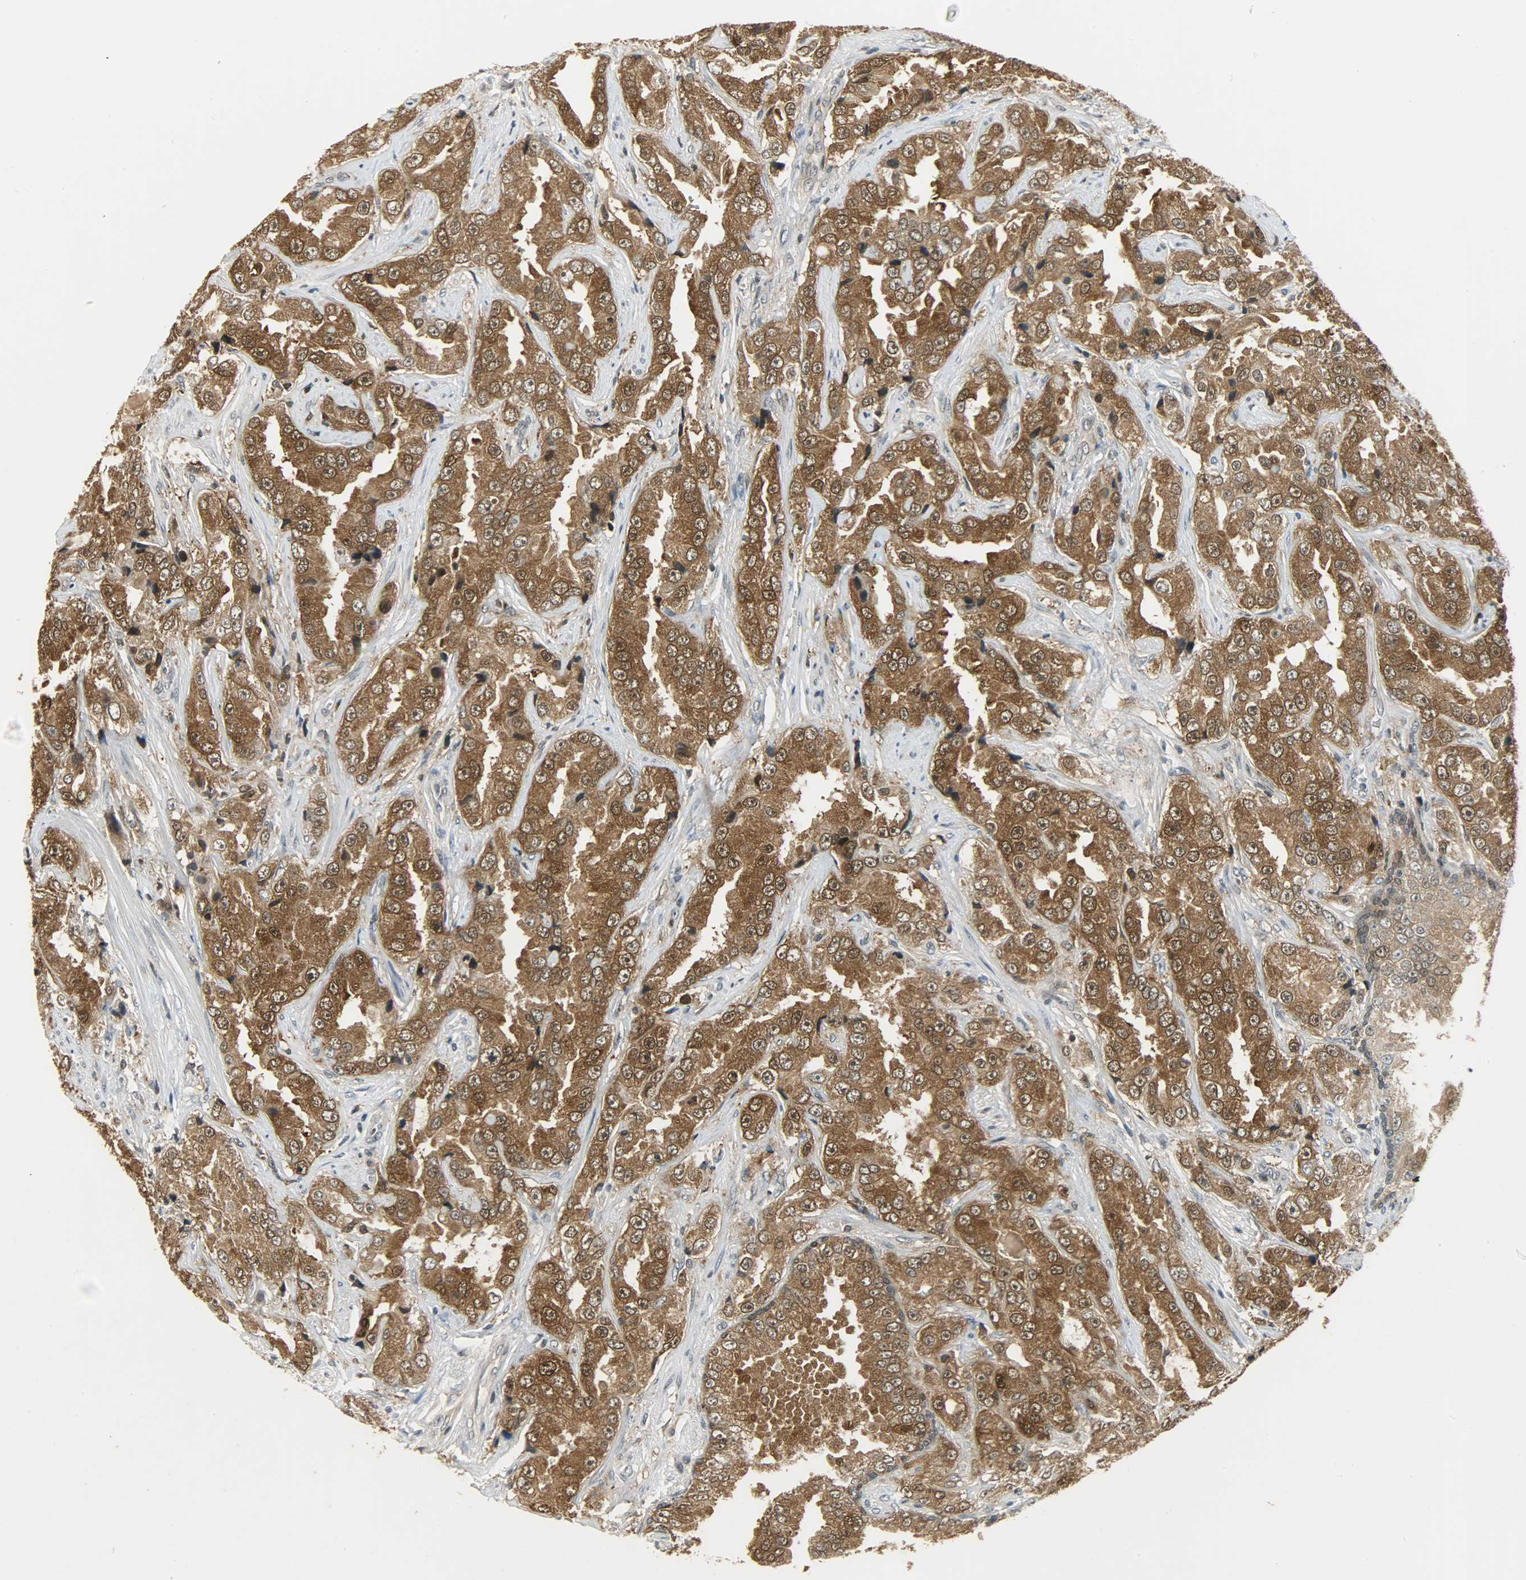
{"staining": {"intensity": "strong", "quantity": ">75%", "location": "cytoplasmic/membranous,nuclear"}, "tissue": "prostate cancer", "cell_type": "Tumor cells", "image_type": "cancer", "snomed": [{"axis": "morphology", "description": "Adenocarcinoma, High grade"}, {"axis": "topography", "description": "Prostate"}], "caption": "Protein expression analysis of human prostate high-grade adenocarcinoma reveals strong cytoplasmic/membranous and nuclear staining in about >75% of tumor cells.", "gene": "EIF4EBP1", "patient": {"sex": "male", "age": 73}}